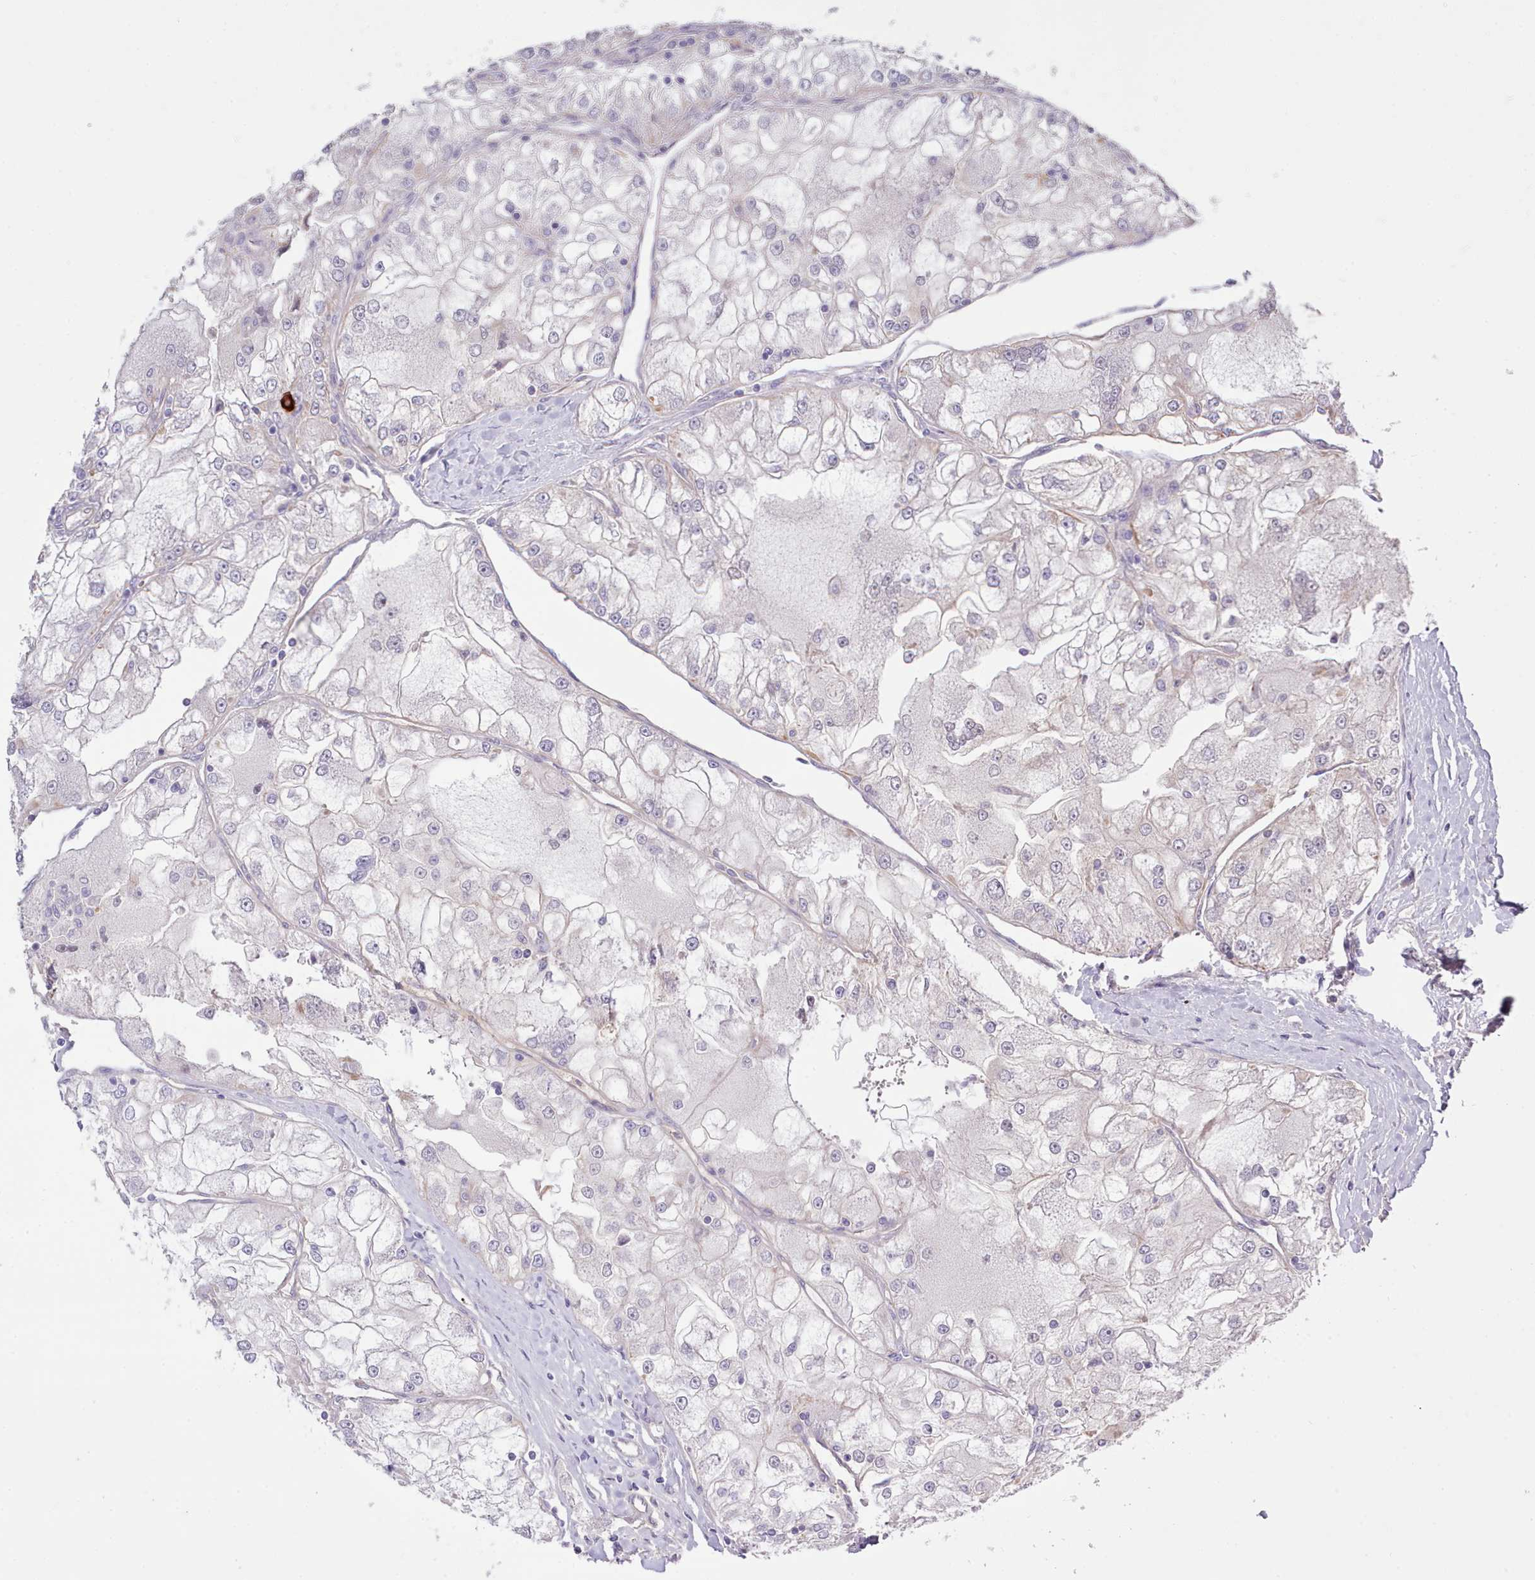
{"staining": {"intensity": "negative", "quantity": "none", "location": "none"}, "tissue": "renal cancer", "cell_type": "Tumor cells", "image_type": "cancer", "snomed": [{"axis": "morphology", "description": "Adenocarcinoma, NOS"}, {"axis": "topography", "description": "Kidney"}], "caption": "High power microscopy photomicrograph of an immunohistochemistry (IHC) photomicrograph of renal adenocarcinoma, revealing no significant staining in tumor cells. (Stains: DAB (3,3'-diaminobenzidine) immunohistochemistry with hematoxylin counter stain, Microscopy: brightfield microscopy at high magnification).", "gene": "ZC3H13", "patient": {"sex": "female", "age": 72}}